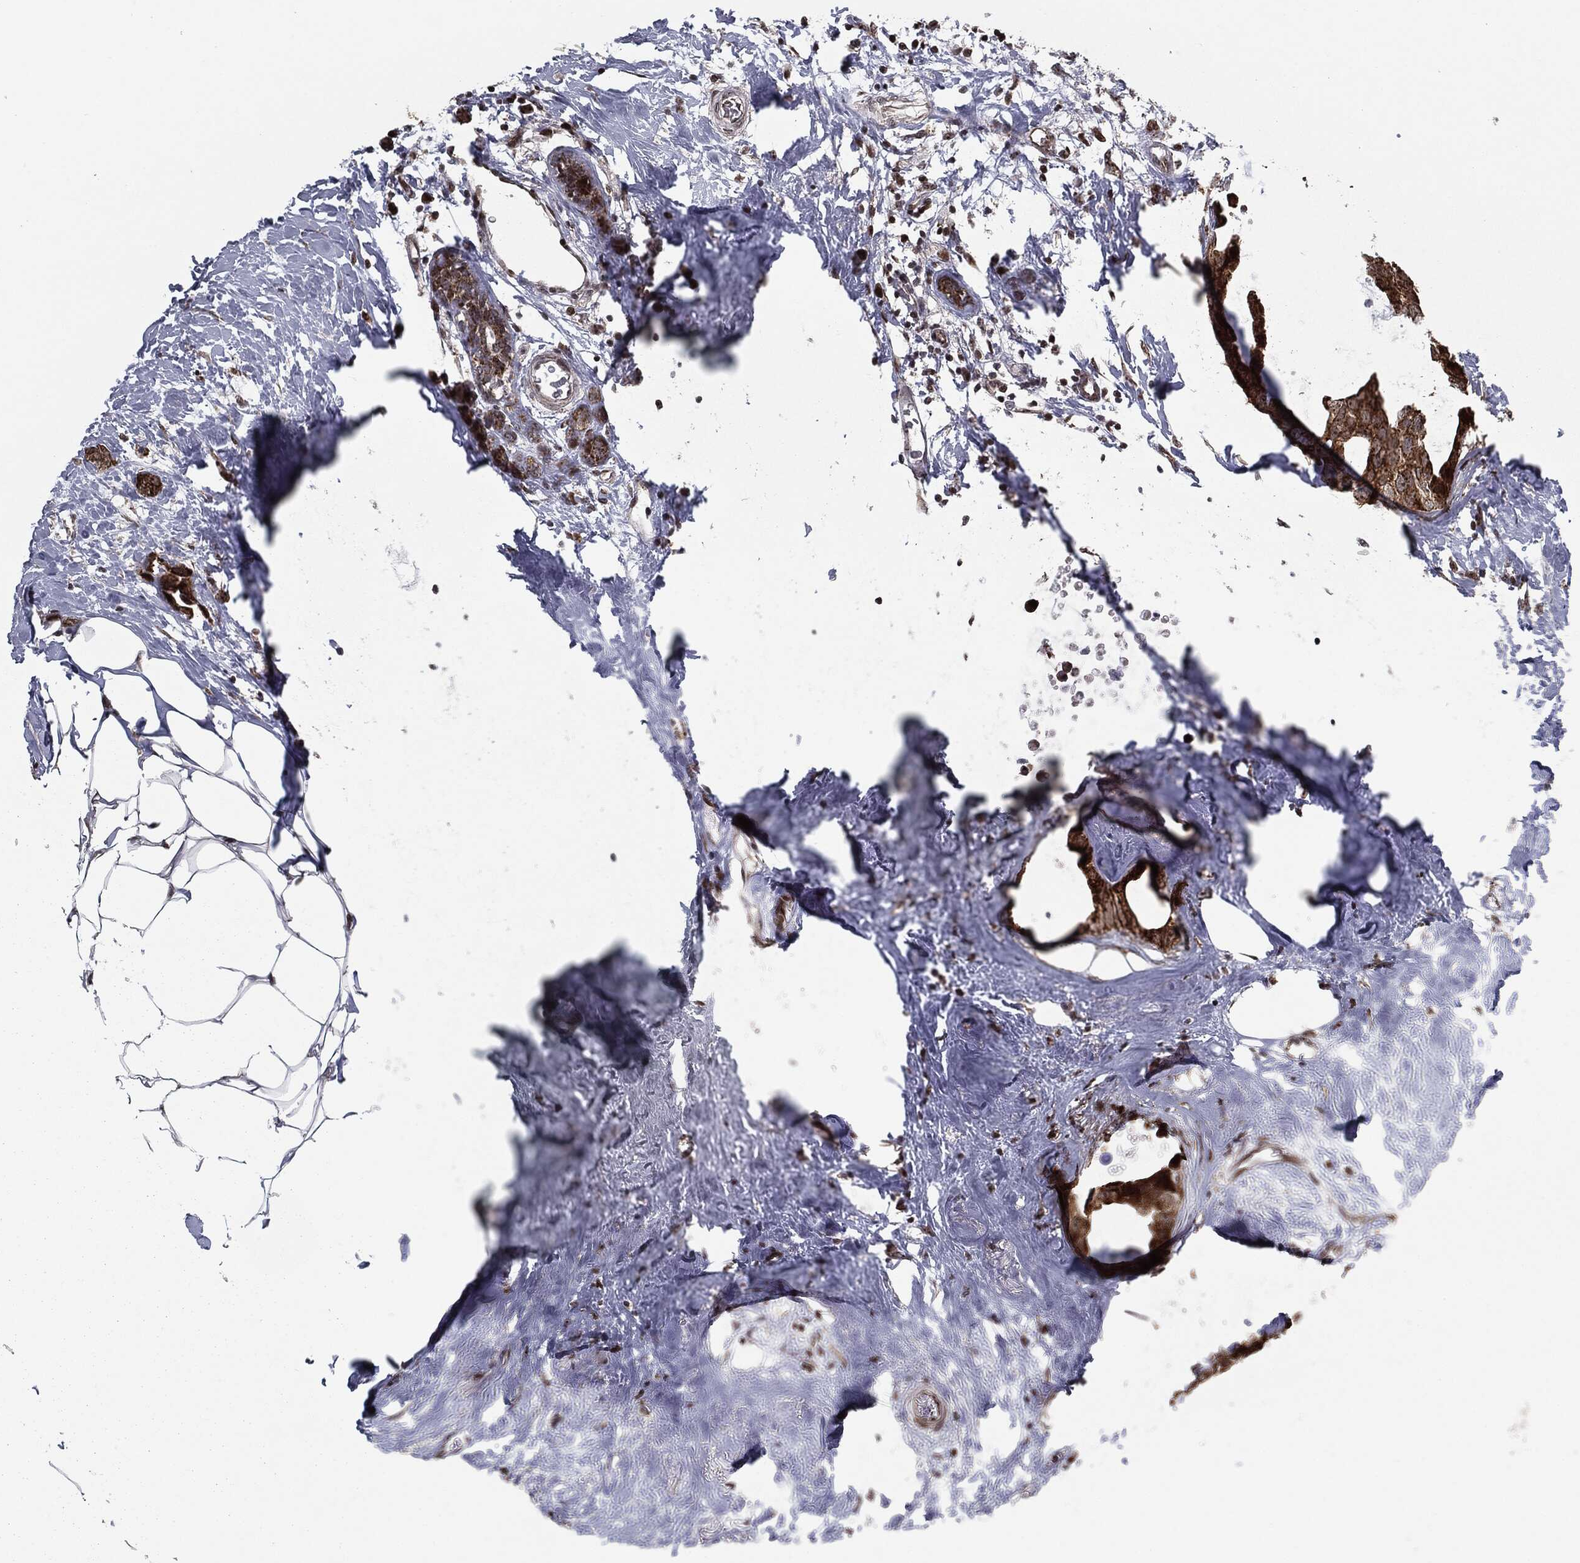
{"staining": {"intensity": "strong", "quantity": ">75%", "location": "cytoplasmic/membranous"}, "tissue": "breast cancer", "cell_type": "Tumor cells", "image_type": "cancer", "snomed": [{"axis": "morphology", "description": "Duct carcinoma"}, {"axis": "topography", "description": "Breast"}], "caption": "A high amount of strong cytoplasmic/membranous positivity is appreciated in about >75% of tumor cells in breast cancer (infiltrating ductal carcinoma) tissue.", "gene": "CHCHD2", "patient": {"sex": "female", "age": 45}}